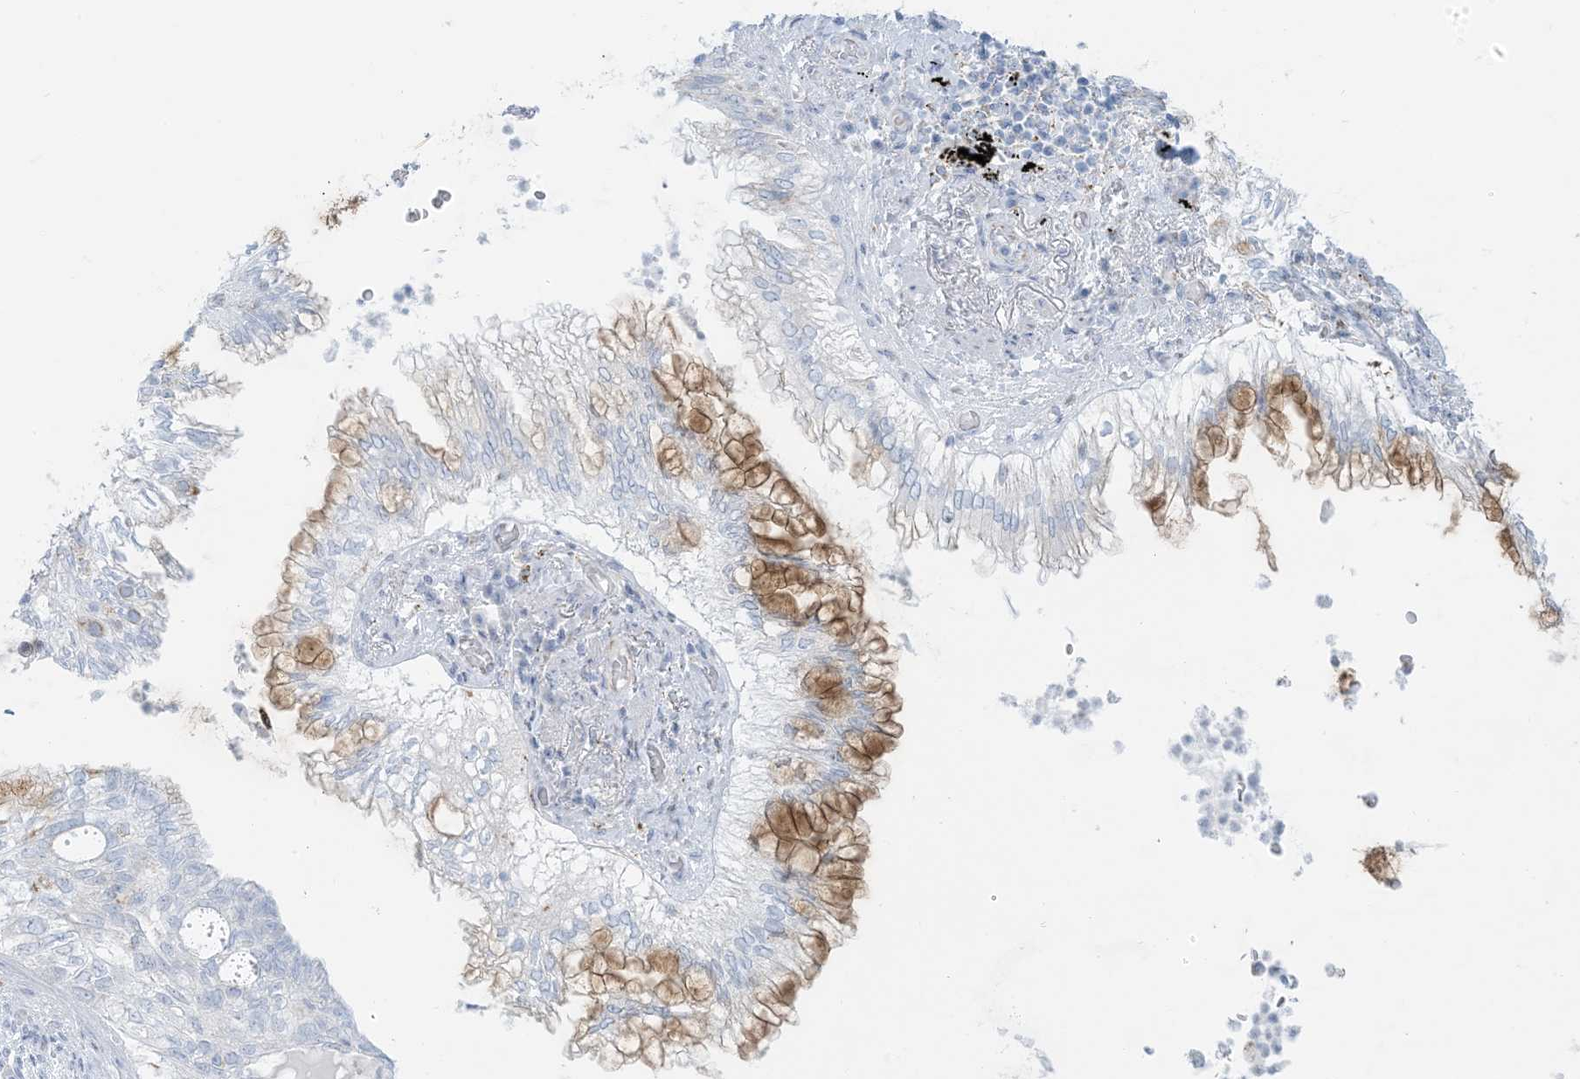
{"staining": {"intensity": "moderate", "quantity": "<25%", "location": "cytoplasmic/membranous"}, "tissue": "lung cancer", "cell_type": "Tumor cells", "image_type": "cancer", "snomed": [{"axis": "morphology", "description": "Adenocarcinoma, NOS"}, {"axis": "topography", "description": "Lung"}], "caption": "Immunohistochemical staining of human adenocarcinoma (lung) demonstrates low levels of moderate cytoplasmic/membranous protein expression in approximately <25% of tumor cells. Ihc stains the protein of interest in brown and the nuclei are stained blue.", "gene": "ZDHHC4", "patient": {"sex": "female", "age": 70}}